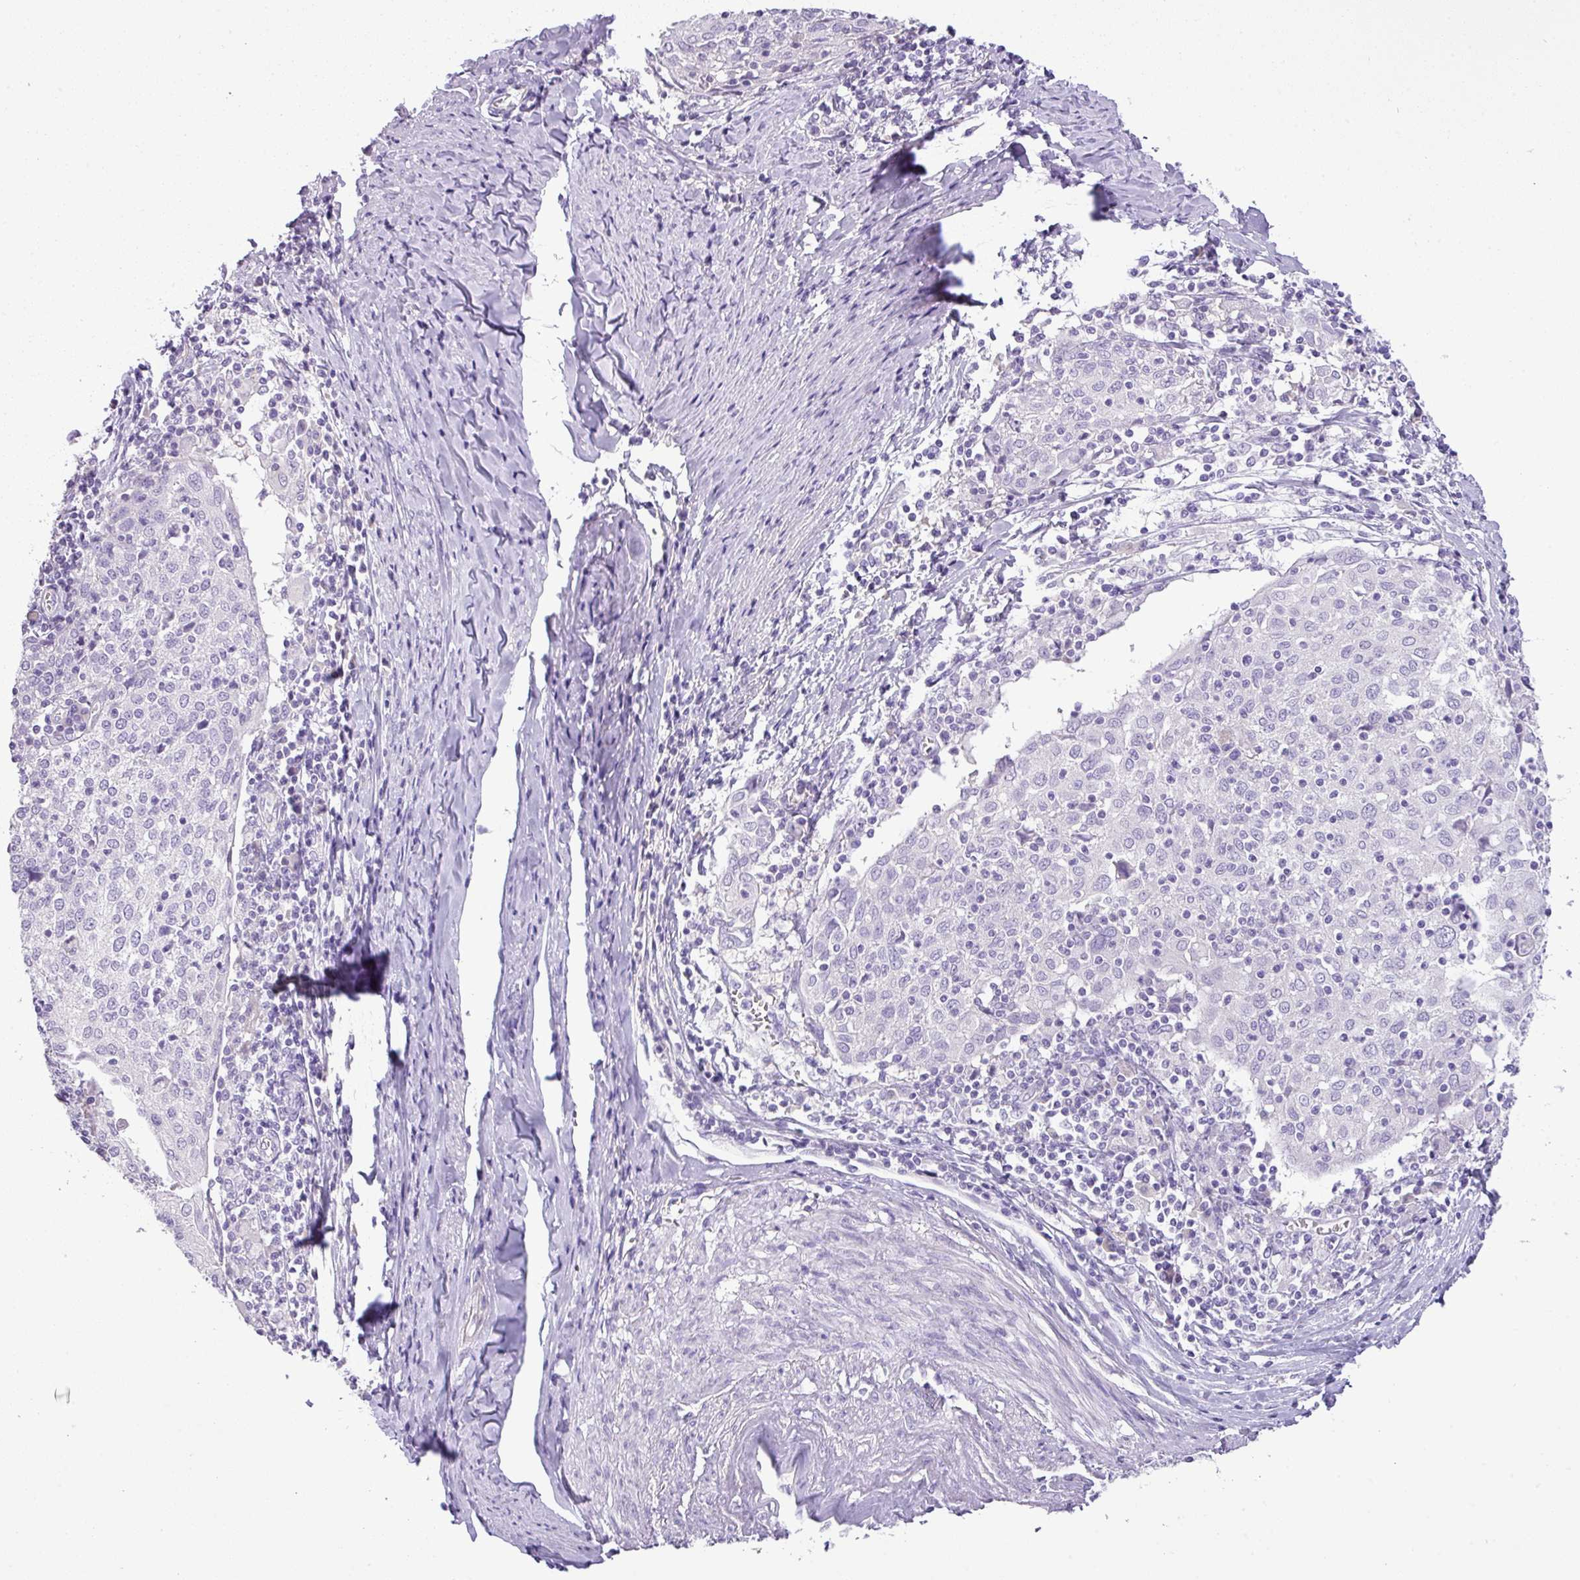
{"staining": {"intensity": "negative", "quantity": "none", "location": "none"}, "tissue": "cervical cancer", "cell_type": "Tumor cells", "image_type": "cancer", "snomed": [{"axis": "morphology", "description": "Squamous cell carcinoma, NOS"}, {"axis": "topography", "description": "Cervix"}], "caption": "A photomicrograph of squamous cell carcinoma (cervical) stained for a protein displays no brown staining in tumor cells. (DAB immunohistochemistry (IHC), high magnification).", "gene": "ENSG00000273748", "patient": {"sex": "female", "age": 52}}